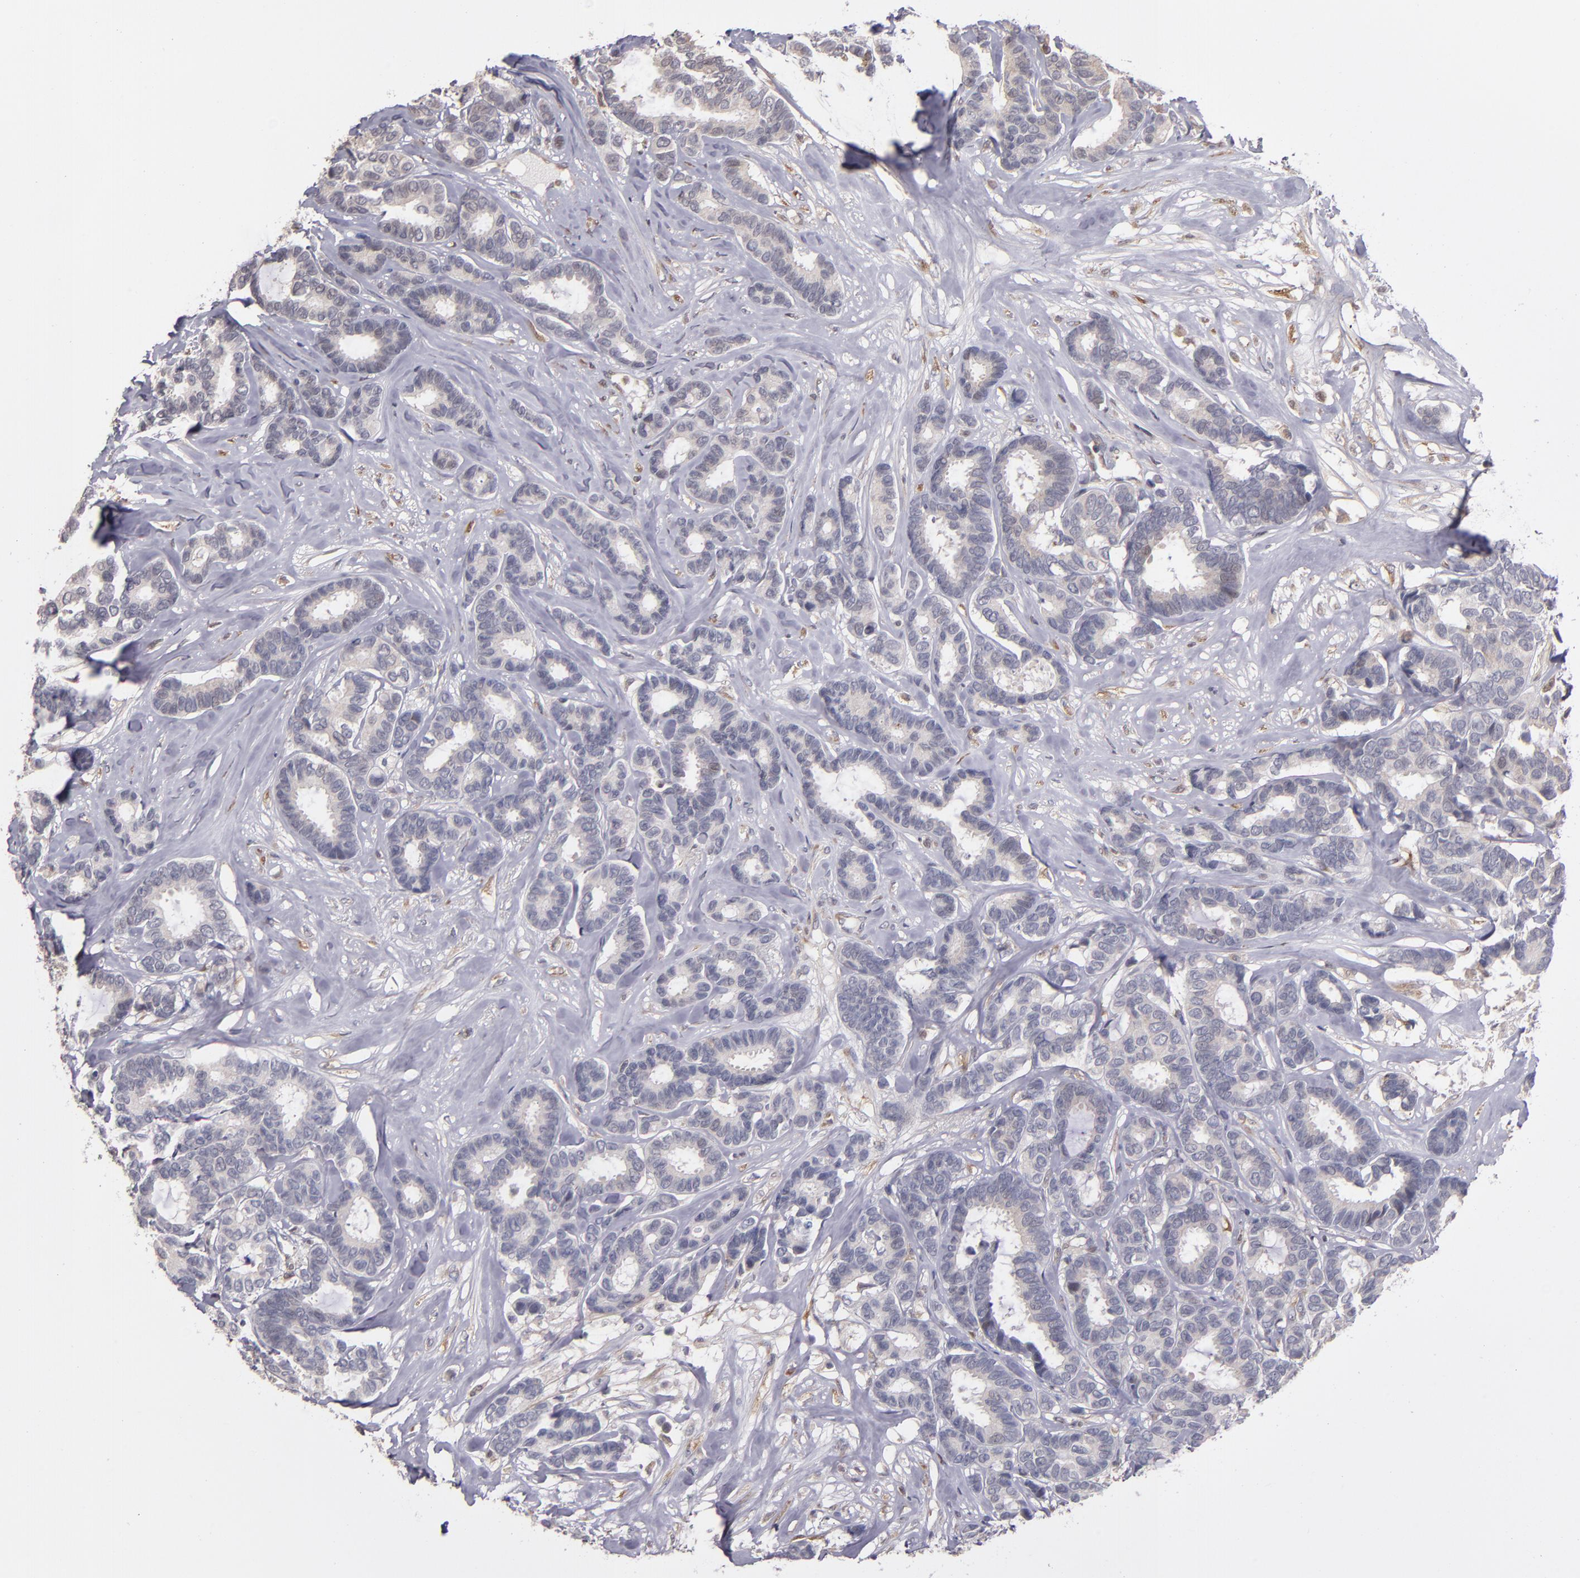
{"staining": {"intensity": "weak", "quantity": ">75%", "location": "cytoplasmic/membranous"}, "tissue": "breast cancer", "cell_type": "Tumor cells", "image_type": "cancer", "snomed": [{"axis": "morphology", "description": "Duct carcinoma"}, {"axis": "topography", "description": "Breast"}], "caption": "Protein expression analysis of breast cancer (infiltrating ductal carcinoma) demonstrates weak cytoplasmic/membranous expression in approximately >75% of tumor cells.", "gene": "CASP1", "patient": {"sex": "female", "age": 87}}